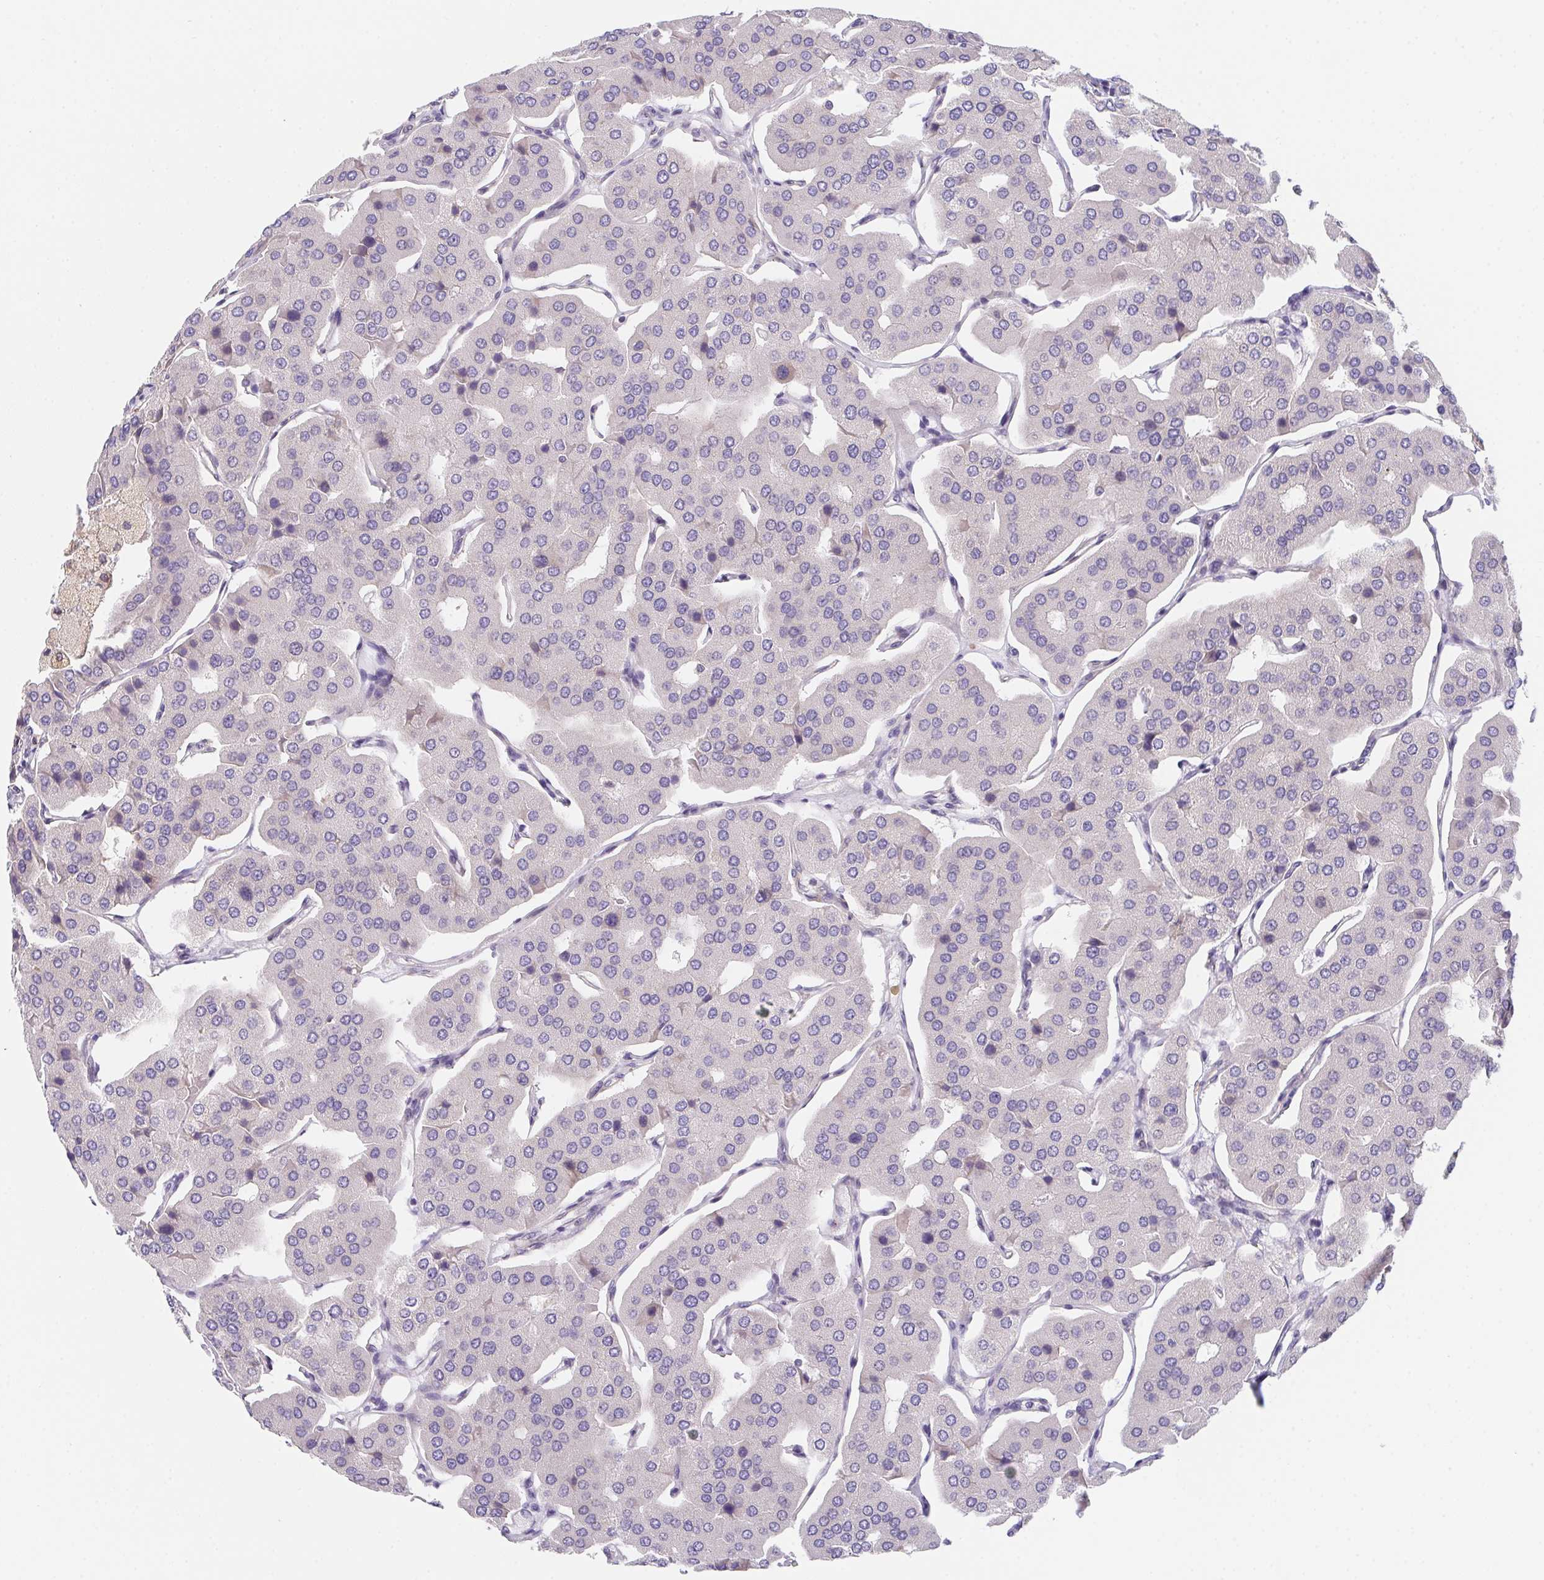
{"staining": {"intensity": "negative", "quantity": "none", "location": "none"}, "tissue": "parathyroid gland", "cell_type": "Glandular cells", "image_type": "normal", "snomed": [{"axis": "morphology", "description": "Normal tissue, NOS"}, {"axis": "morphology", "description": "Adenoma, NOS"}, {"axis": "topography", "description": "Parathyroid gland"}], "caption": "Immunohistochemical staining of benign parathyroid gland demonstrates no significant positivity in glandular cells. (DAB (3,3'-diaminobenzidine) IHC with hematoxylin counter stain).", "gene": "ADAM8", "patient": {"sex": "female", "age": 86}}